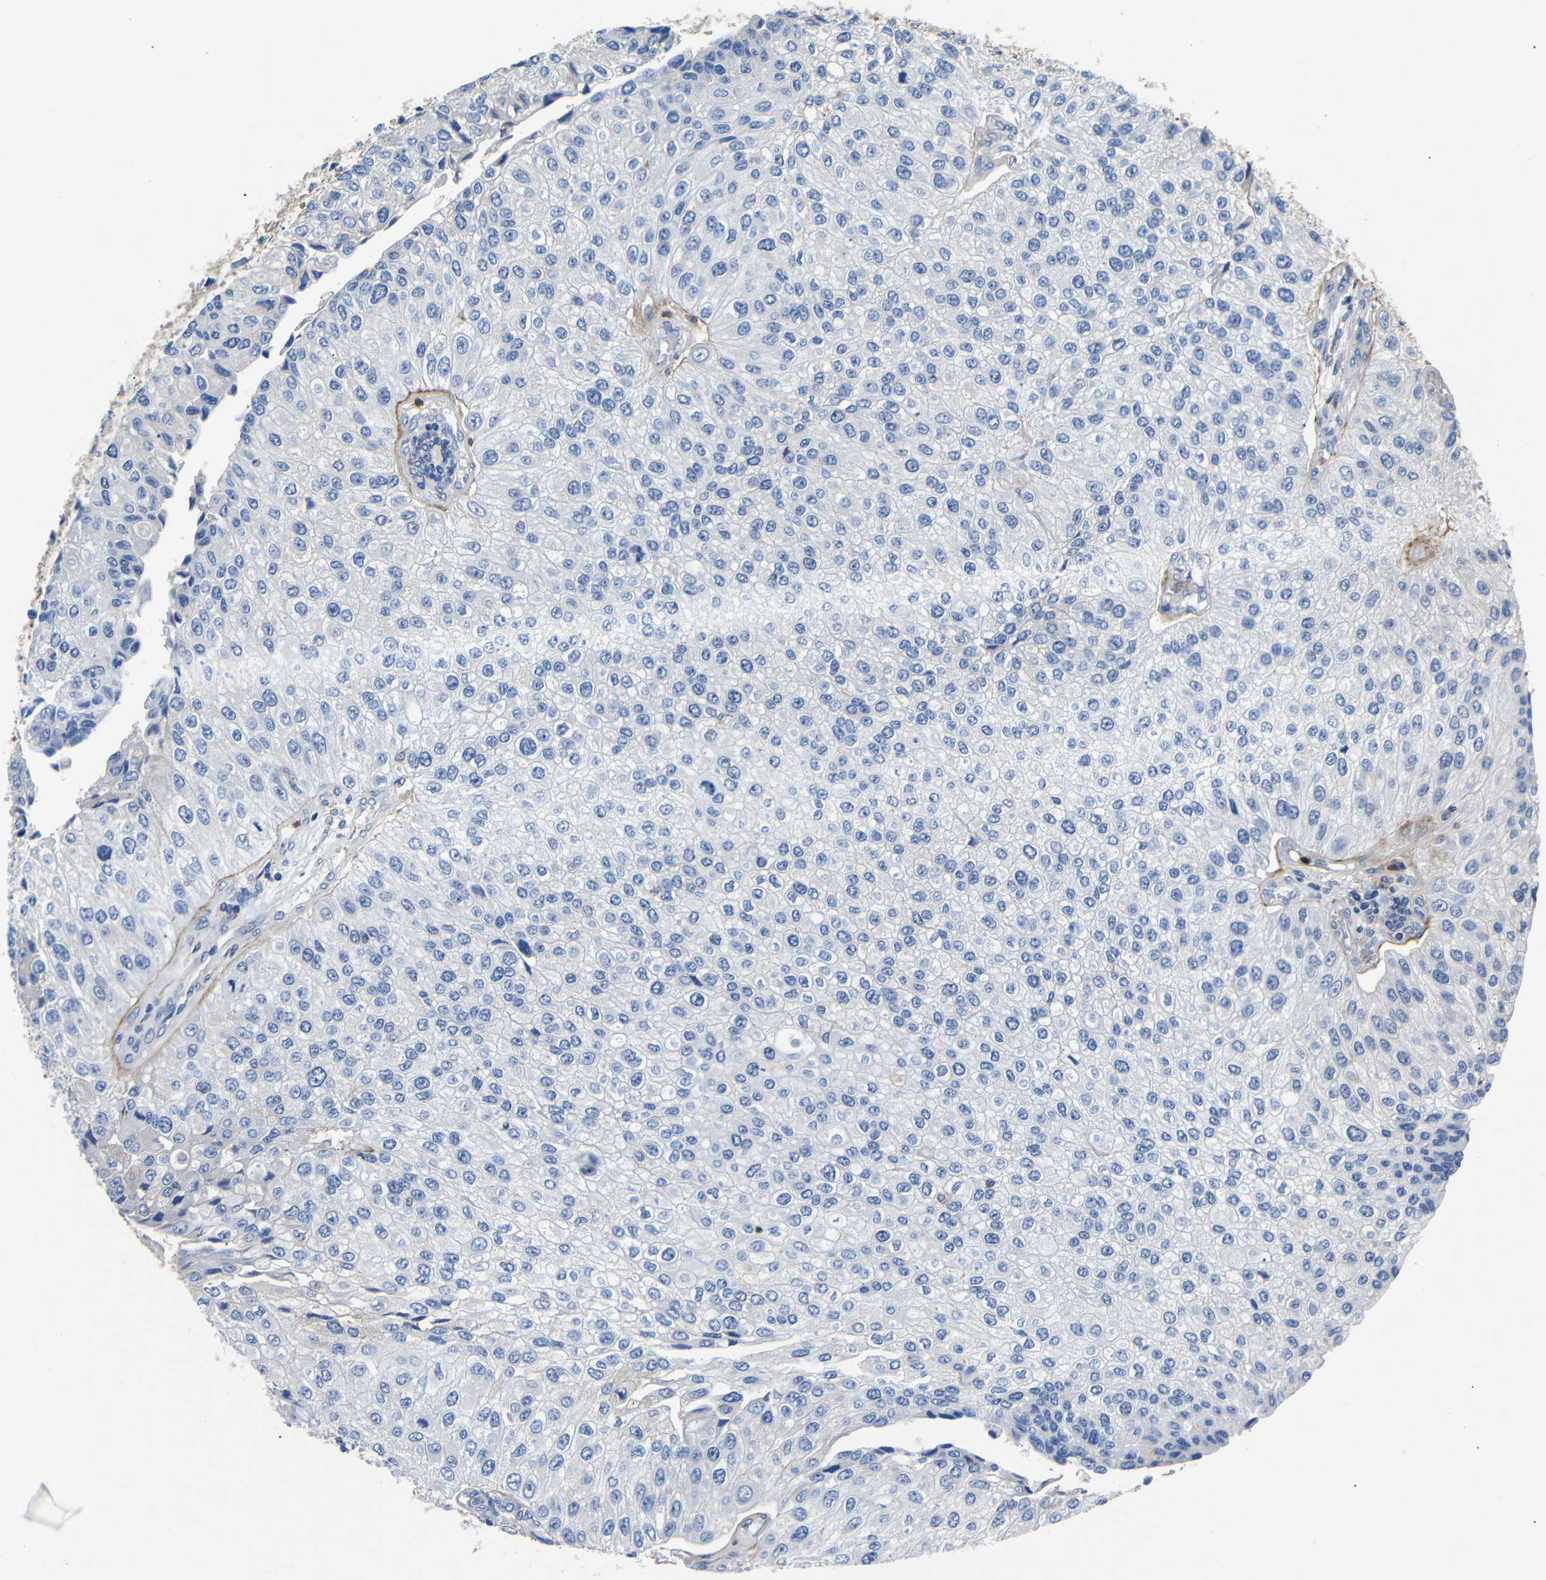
{"staining": {"intensity": "negative", "quantity": "none", "location": "none"}, "tissue": "urothelial cancer", "cell_type": "Tumor cells", "image_type": "cancer", "snomed": [{"axis": "morphology", "description": "Urothelial carcinoma, High grade"}, {"axis": "topography", "description": "Kidney"}, {"axis": "topography", "description": "Urinary bladder"}], "caption": "There is no significant expression in tumor cells of urothelial carcinoma (high-grade).", "gene": "SDCBP", "patient": {"sex": "male", "age": 77}}